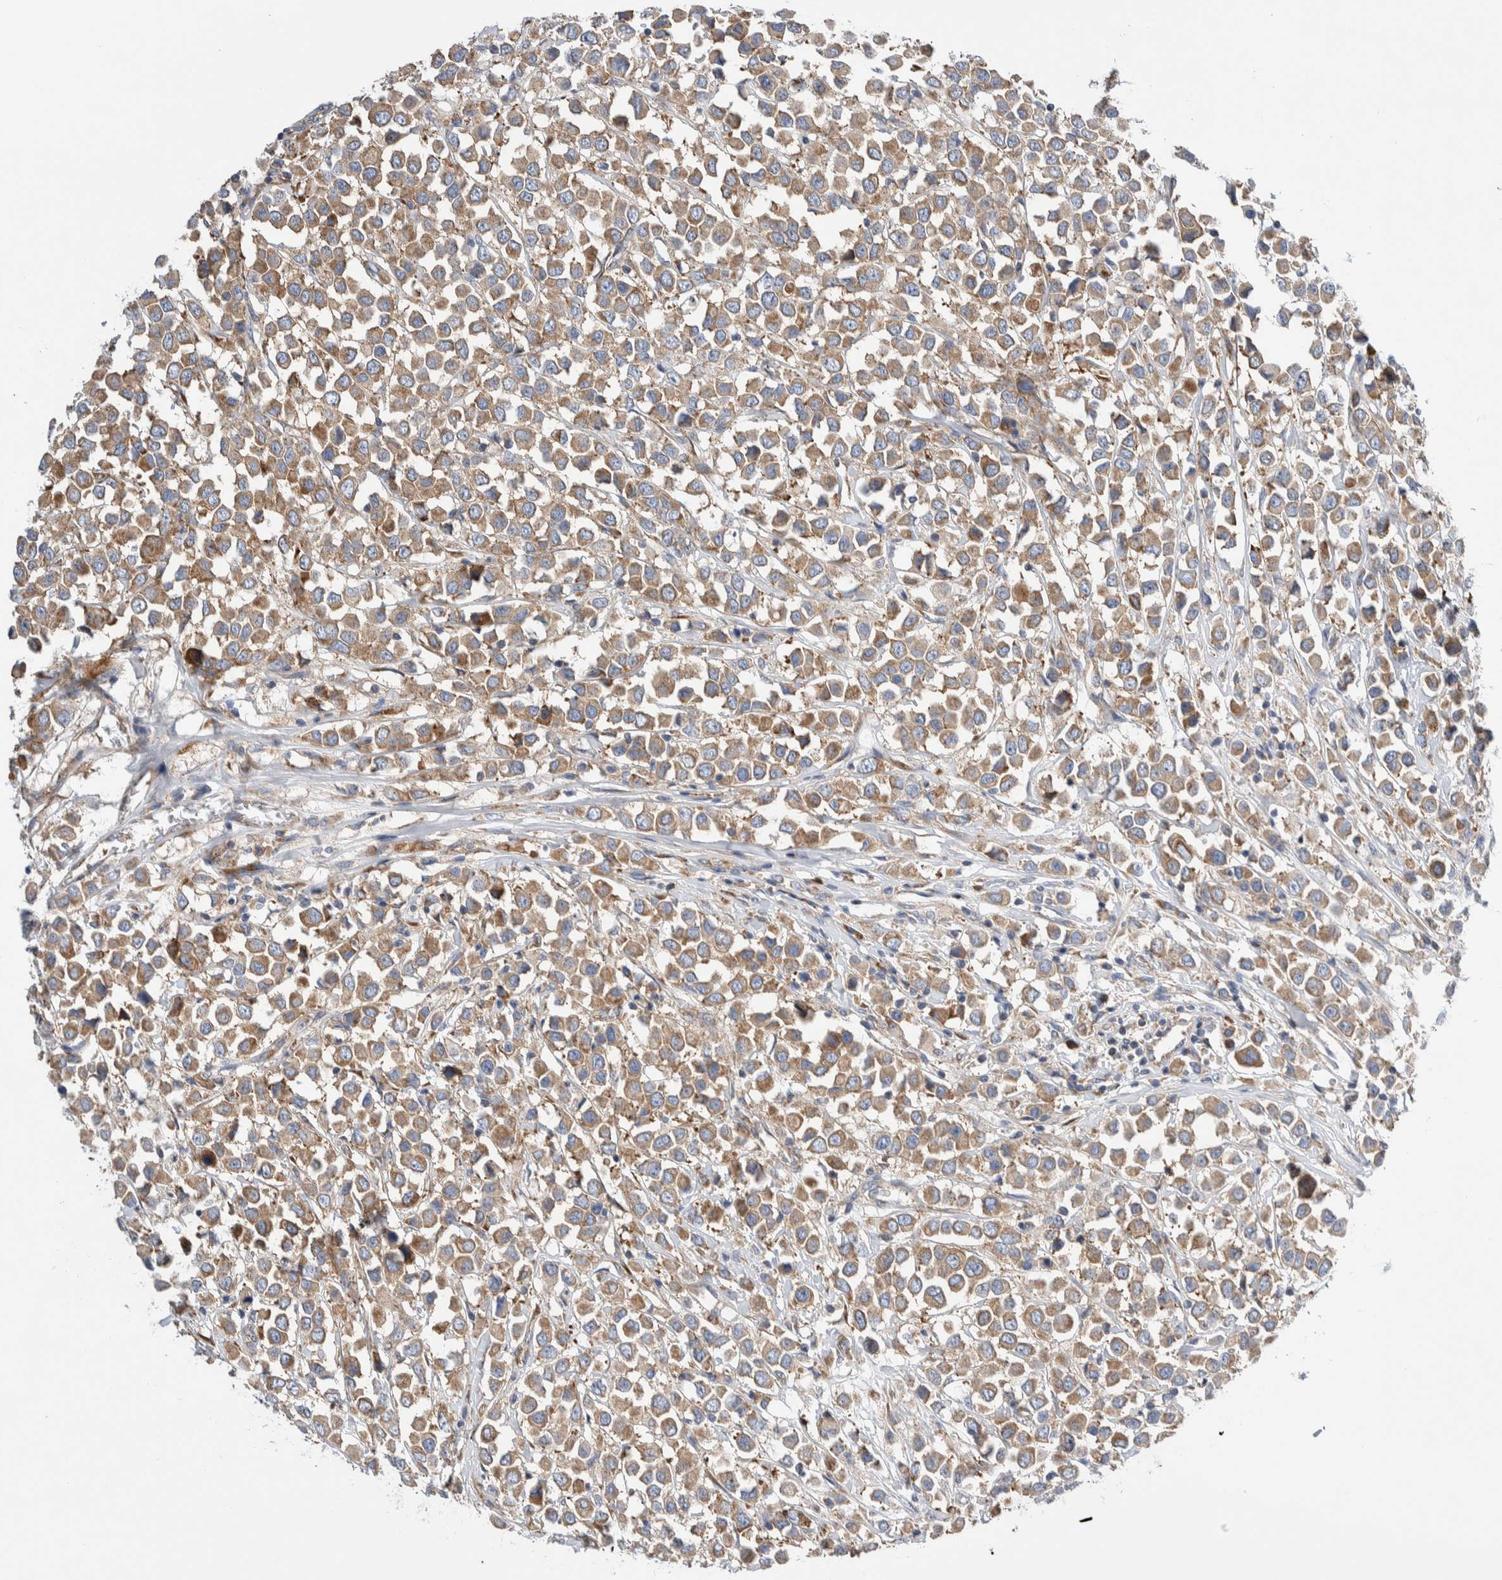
{"staining": {"intensity": "moderate", "quantity": ">75%", "location": "cytoplasmic/membranous"}, "tissue": "breast cancer", "cell_type": "Tumor cells", "image_type": "cancer", "snomed": [{"axis": "morphology", "description": "Duct carcinoma"}, {"axis": "topography", "description": "Breast"}], "caption": "Human breast cancer stained for a protein (brown) exhibits moderate cytoplasmic/membranous positive staining in about >75% of tumor cells.", "gene": "RACK1", "patient": {"sex": "female", "age": 61}}